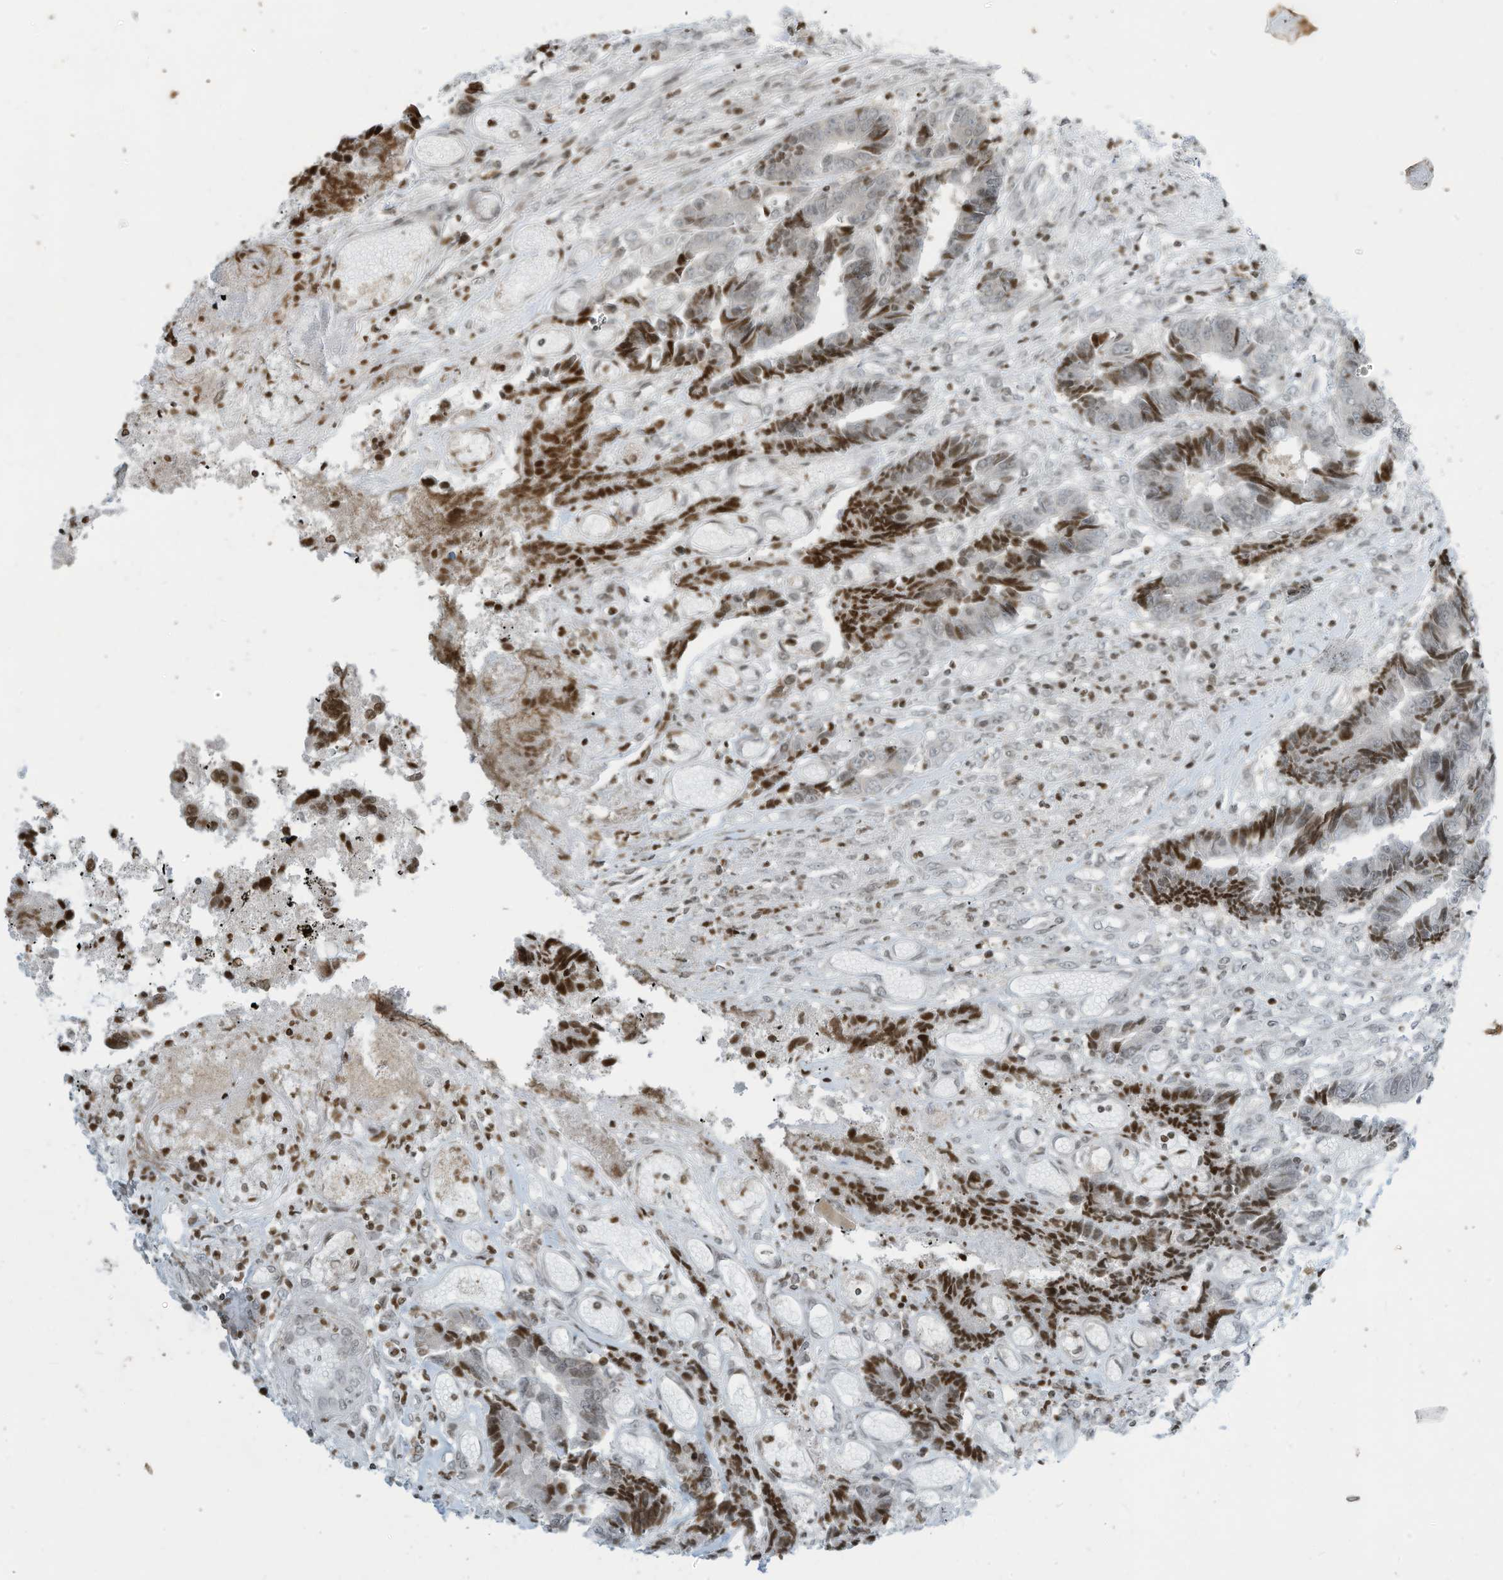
{"staining": {"intensity": "strong", "quantity": "25%-75%", "location": "nuclear"}, "tissue": "colorectal cancer", "cell_type": "Tumor cells", "image_type": "cancer", "snomed": [{"axis": "morphology", "description": "Adenocarcinoma, NOS"}, {"axis": "topography", "description": "Rectum"}], "caption": "DAB (3,3'-diaminobenzidine) immunohistochemical staining of colorectal adenocarcinoma shows strong nuclear protein staining in approximately 25%-75% of tumor cells.", "gene": "ADI1", "patient": {"sex": "male", "age": 84}}